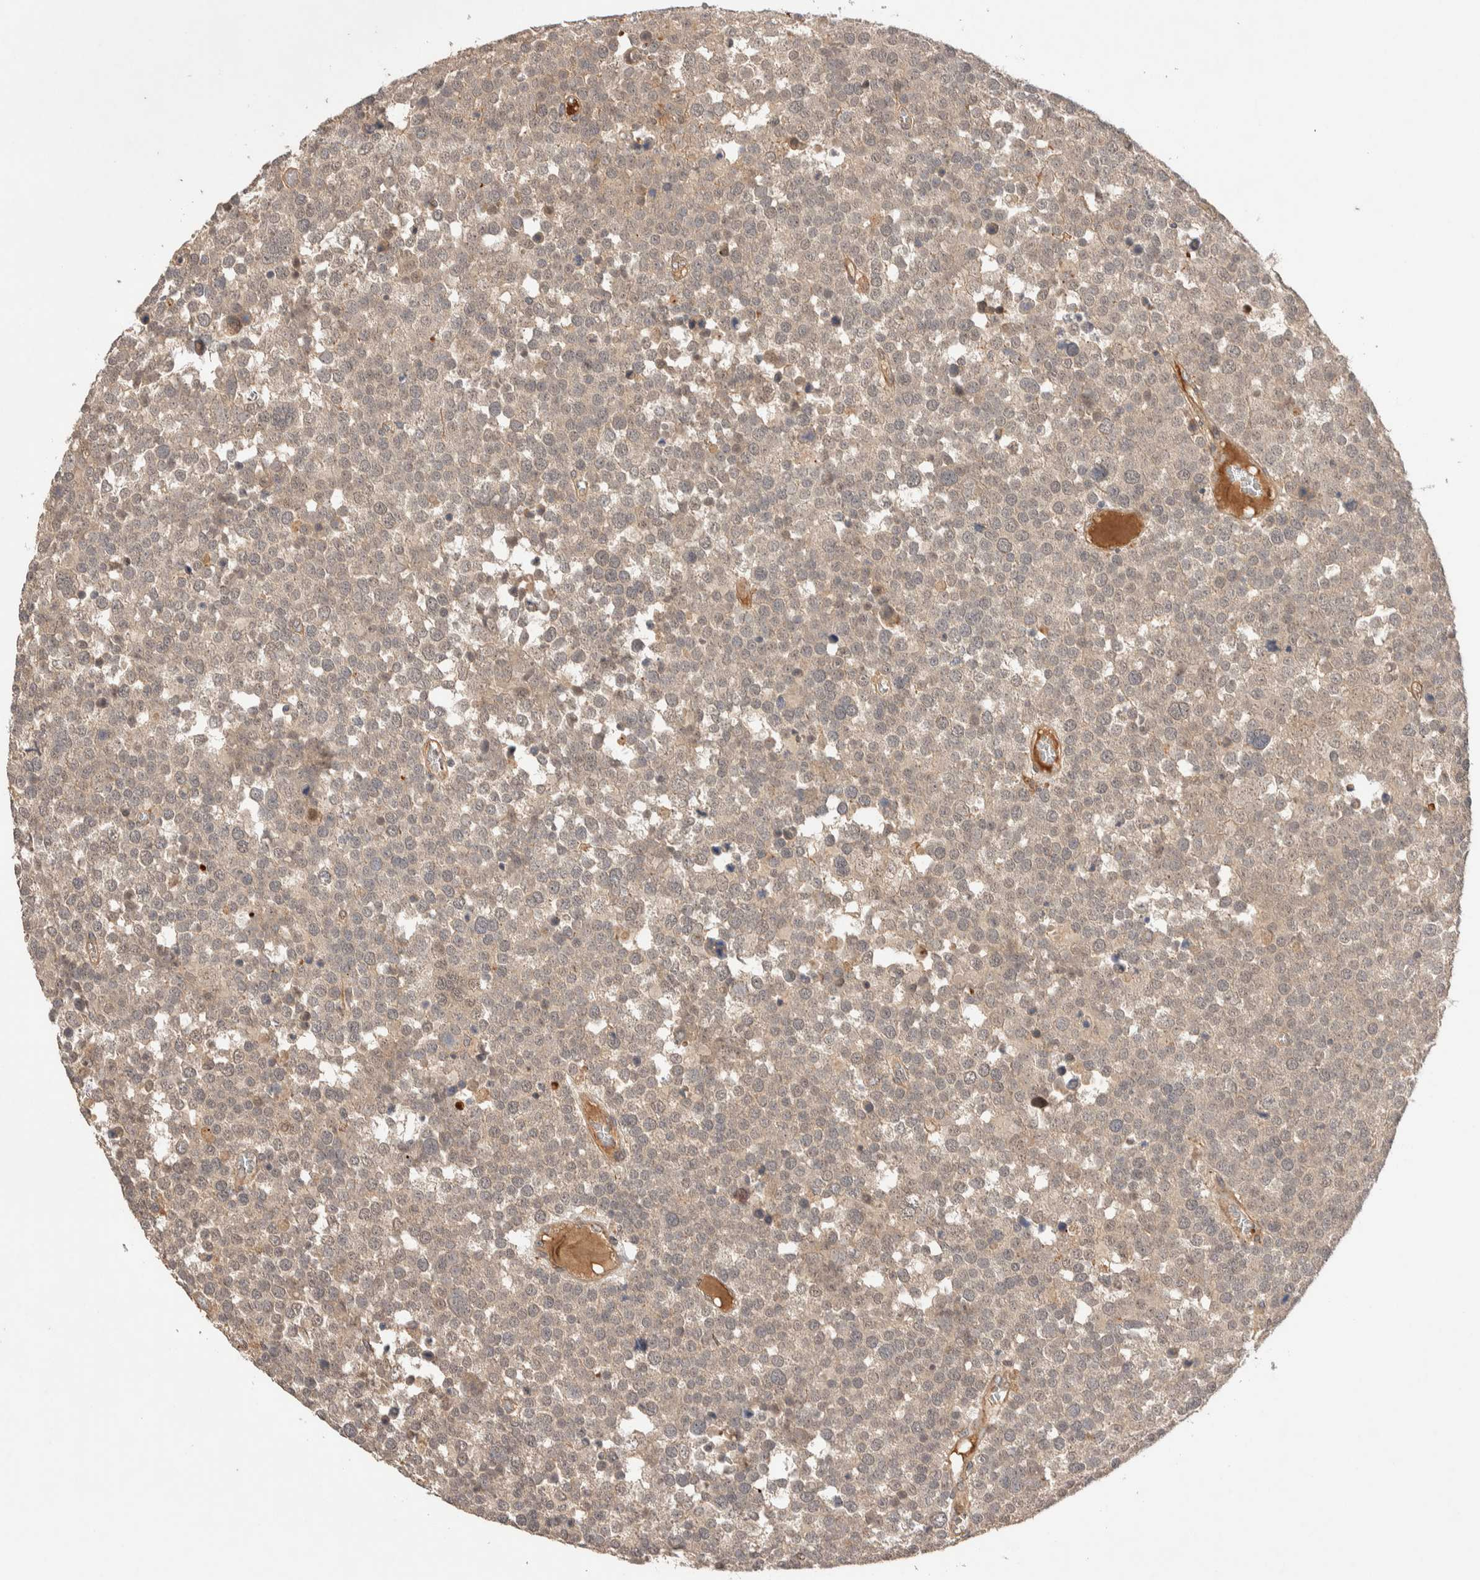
{"staining": {"intensity": "weak", "quantity": ">75%", "location": "cytoplasmic/membranous"}, "tissue": "testis cancer", "cell_type": "Tumor cells", "image_type": "cancer", "snomed": [{"axis": "morphology", "description": "Seminoma, NOS"}, {"axis": "topography", "description": "Testis"}], "caption": "IHC of testis cancer reveals low levels of weak cytoplasmic/membranous staining in about >75% of tumor cells.", "gene": "CASK", "patient": {"sex": "male", "age": 71}}